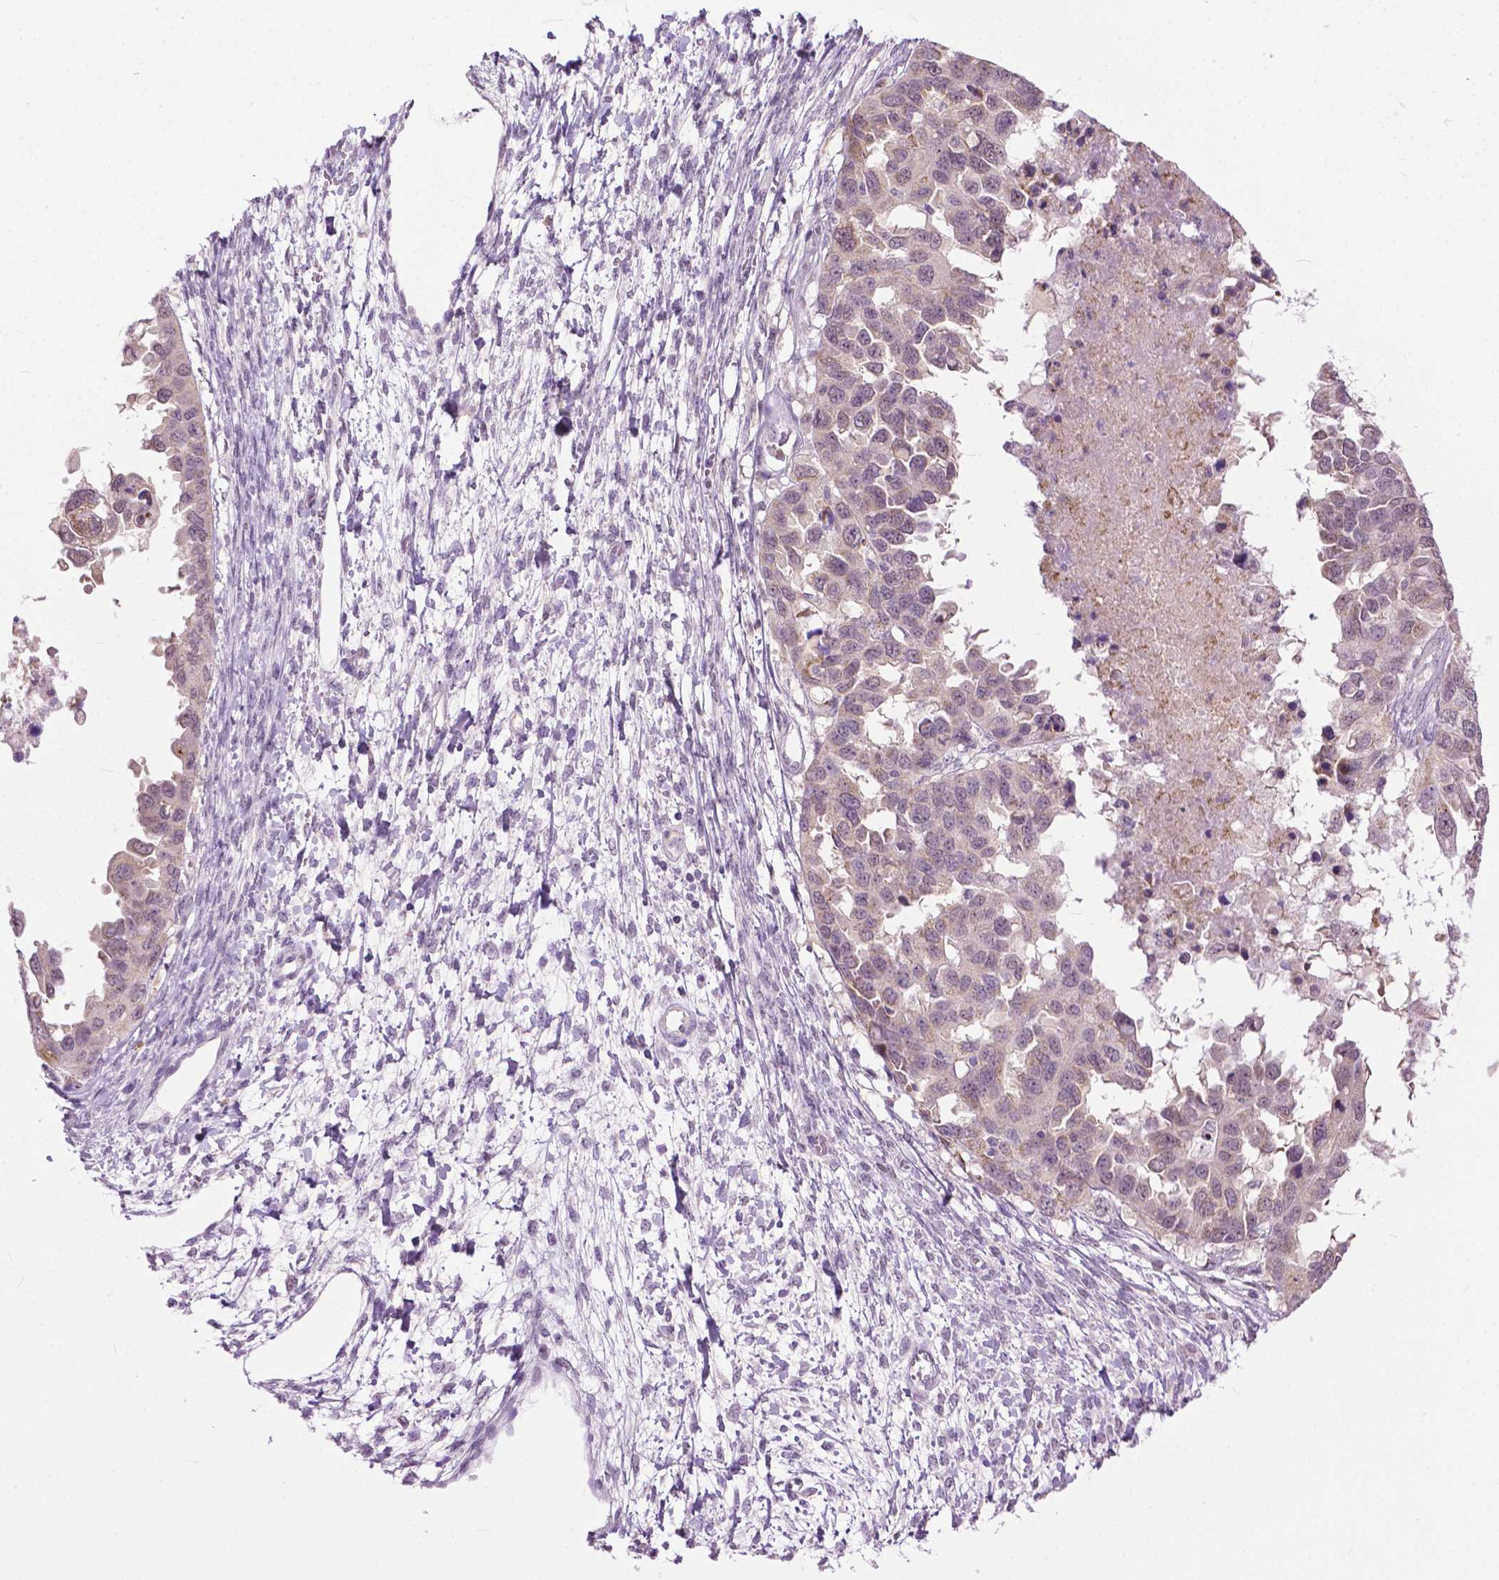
{"staining": {"intensity": "weak", "quantity": "25%-75%", "location": "cytoplasmic/membranous"}, "tissue": "ovarian cancer", "cell_type": "Tumor cells", "image_type": "cancer", "snomed": [{"axis": "morphology", "description": "Cystadenocarcinoma, serous, NOS"}, {"axis": "topography", "description": "Ovary"}], "caption": "There is low levels of weak cytoplasmic/membranous positivity in tumor cells of serous cystadenocarcinoma (ovarian), as demonstrated by immunohistochemical staining (brown color).", "gene": "TTC9B", "patient": {"sex": "female", "age": 53}}